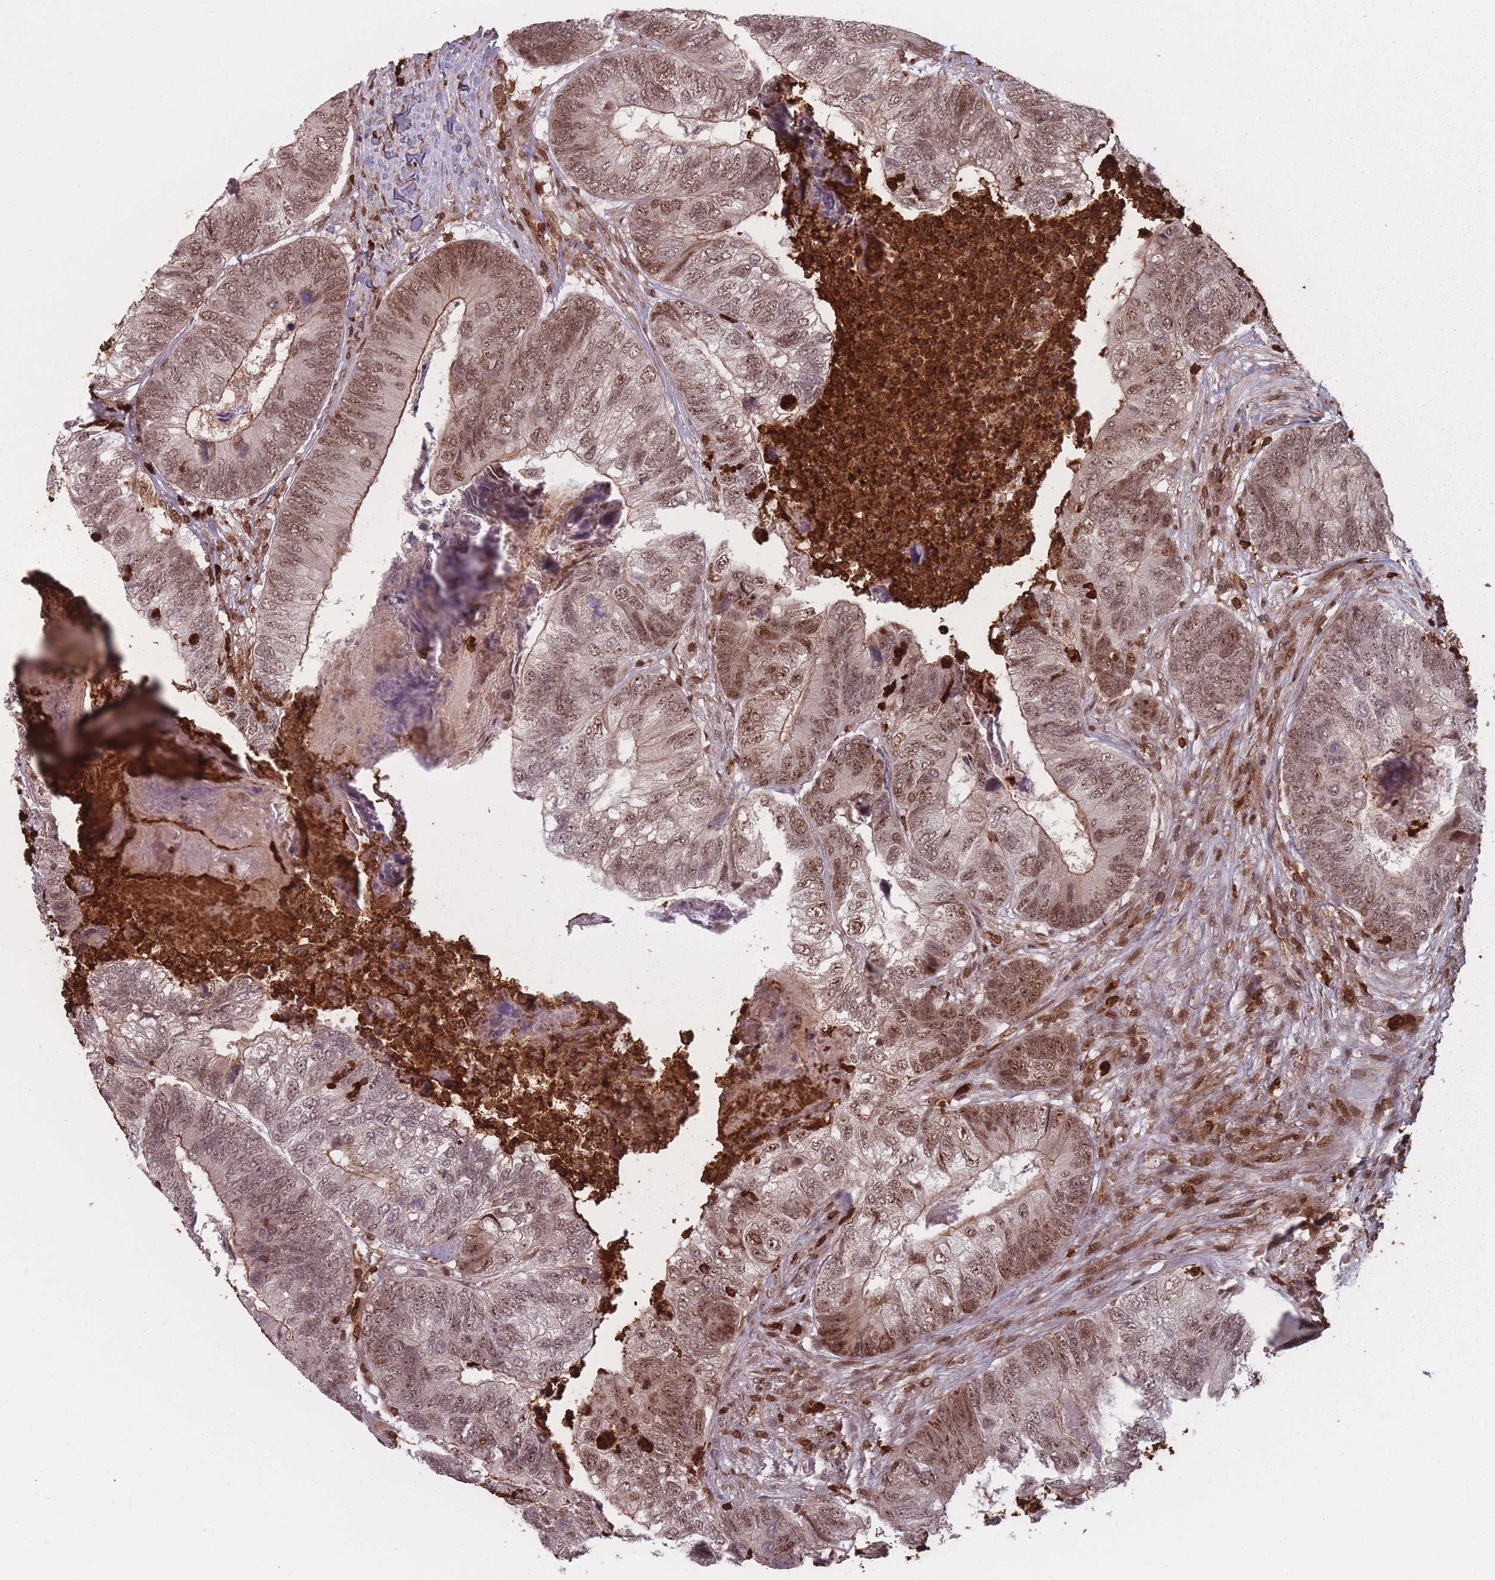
{"staining": {"intensity": "moderate", "quantity": ">75%", "location": "cytoplasmic/membranous,nuclear"}, "tissue": "colorectal cancer", "cell_type": "Tumor cells", "image_type": "cancer", "snomed": [{"axis": "morphology", "description": "Adenocarcinoma, NOS"}, {"axis": "topography", "description": "Colon"}], "caption": "Protein staining of colorectal adenocarcinoma tissue exhibits moderate cytoplasmic/membranous and nuclear staining in approximately >75% of tumor cells.", "gene": "WDR55", "patient": {"sex": "female", "age": 67}}